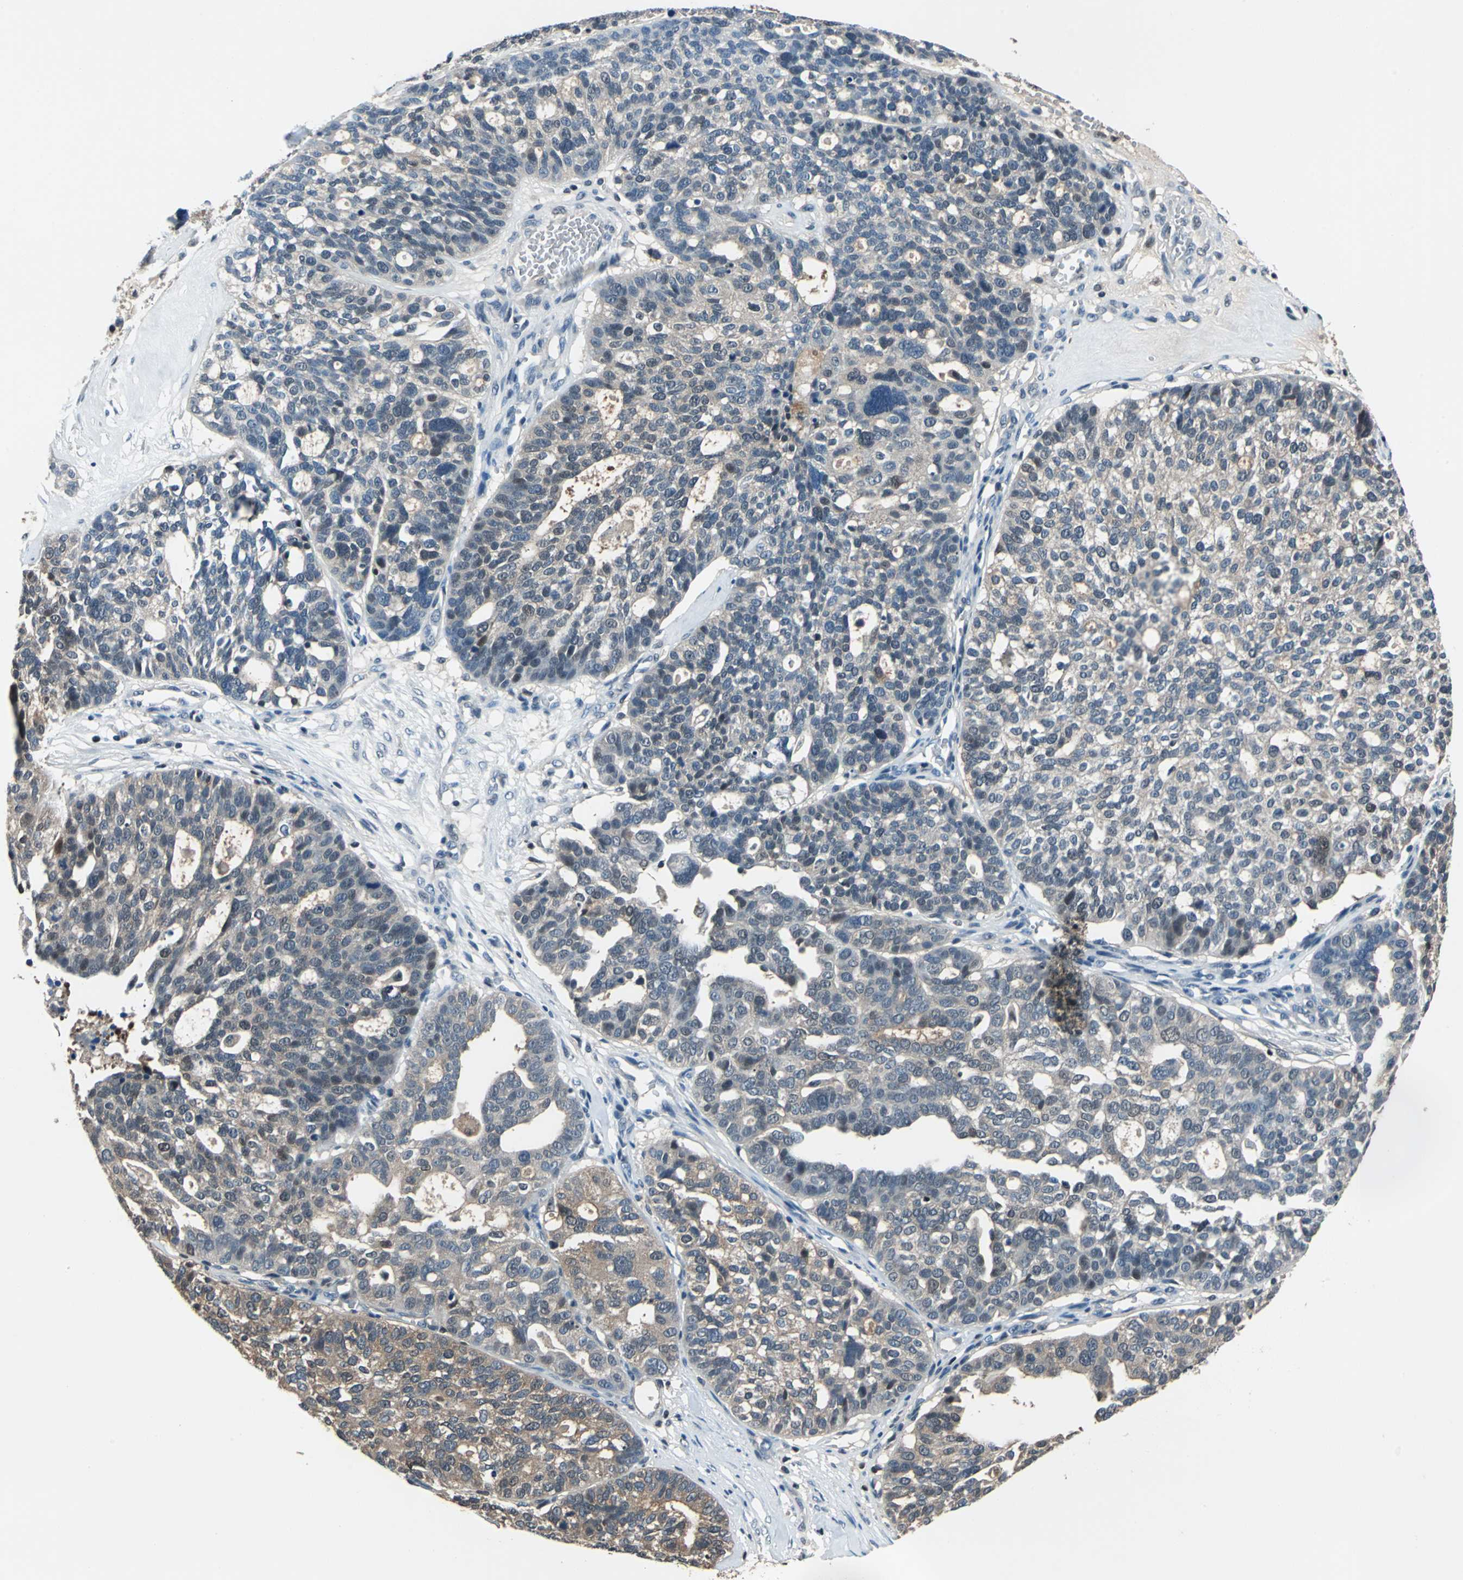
{"staining": {"intensity": "weak", "quantity": "25%-75%", "location": "cytoplasmic/membranous,nuclear"}, "tissue": "ovarian cancer", "cell_type": "Tumor cells", "image_type": "cancer", "snomed": [{"axis": "morphology", "description": "Cystadenocarcinoma, serous, NOS"}, {"axis": "topography", "description": "Ovary"}], "caption": "Immunohistochemical staining of serous cystadenocarcinoma (ovarian) displays weak cytoplasmic/membranous and nuclear protein positivity in about 25%-75% of tumor cells.", "gene": "PSME1", "patient": {"sex": "female", "age": 59}}